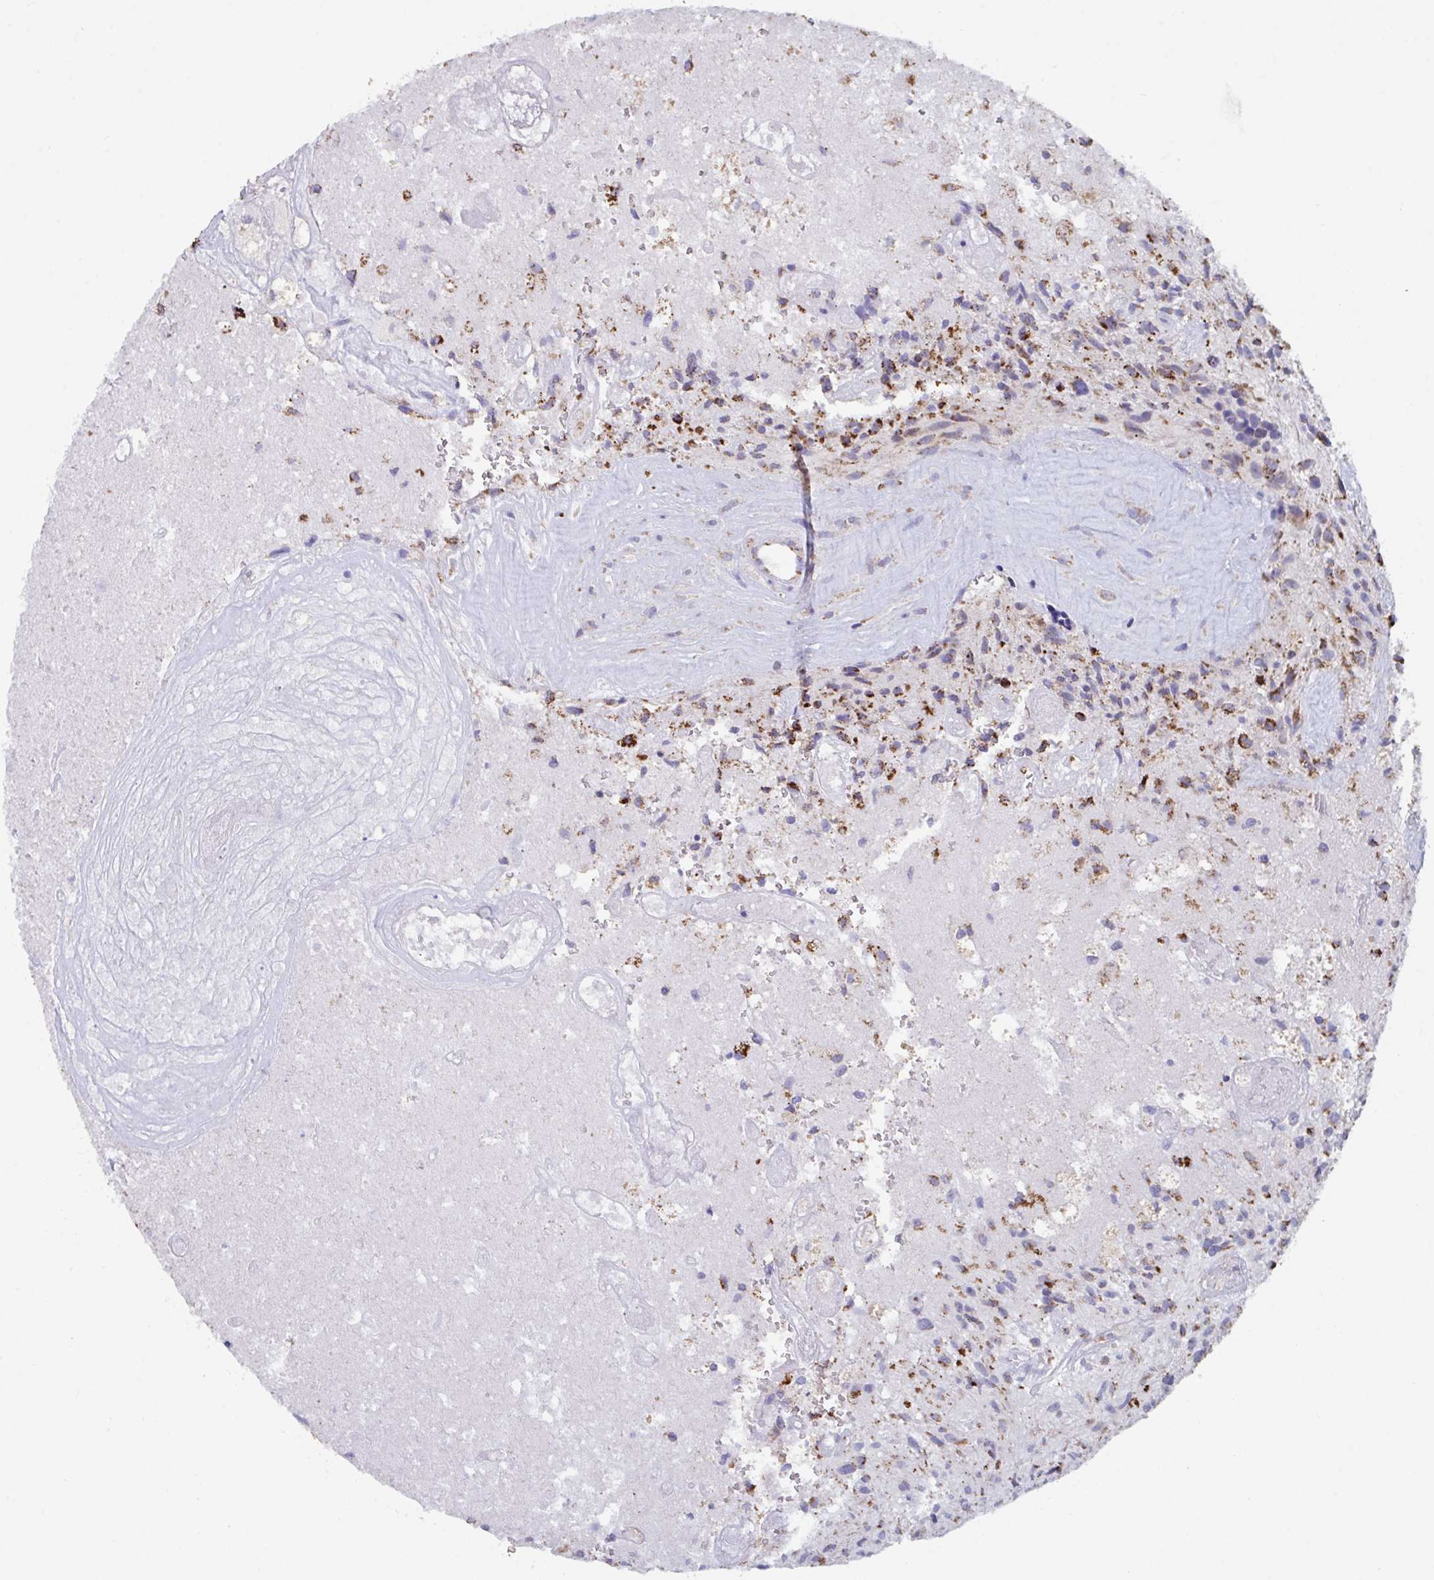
{"staining": {"intensity": "strong", "quantity": "<25%", "location": "cytoplasmic/membranous"}, "tissue": "glioma", "cell_type": "Tumor cells", "image_type": "cancer", "snomed": [{"axis": "morphology", "description": "Glioma, malignant, High grade"}, {"axis": "topography", "description": "Brain"}], "caption": "Strong cytoplasmic/membranous positivity for a protein is identified in approximately <25% of tumor cells of malignant high-grade glioma using IHC.", "gene": "BCAT2", "patient": {"sex": "female", "age": 70}}